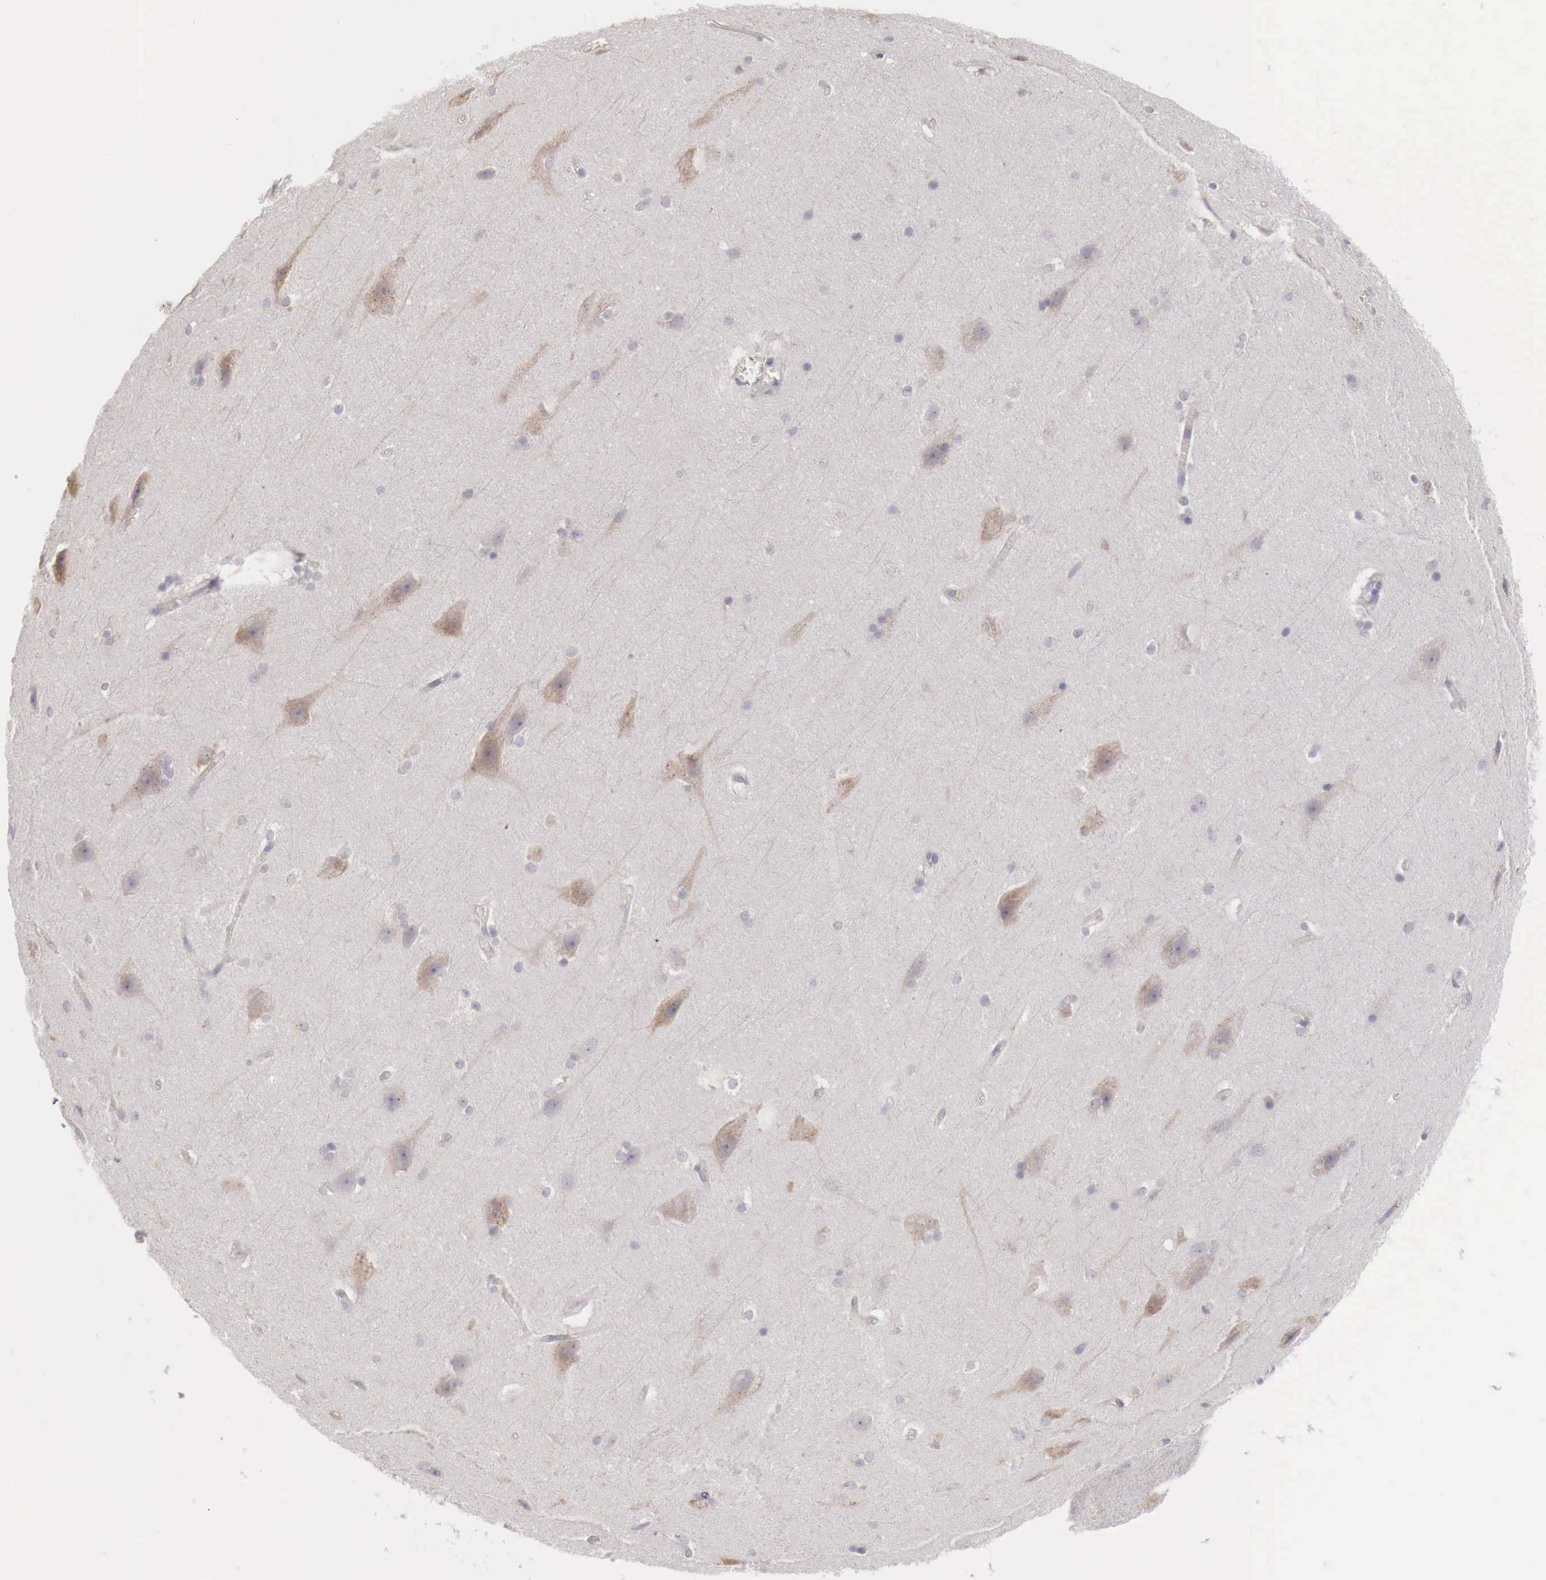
{"staining": {"intensity": "negative", "quantity": "none", "location": "none"}, "tissue": "cerebral cortex", "cell_type": "Endothelial cells", "image_type": "normal", "snomed": [{"axis": "morphology", "description": "Normal tissue, NOS"}, {"axis": "topography", "description": "Cerebral cortex"}, {"axis": "topography", "description": "Hippocampus"}], "caption": "Image shows no significant protein staining in endothelial cells of benign cerebral cortex. The staining is performed using DAB brown chromogen with nuclei counter-stained in using hematoxylin.", "gene": "NSDHL", "patient": {"sex": "female", "age": 19}}